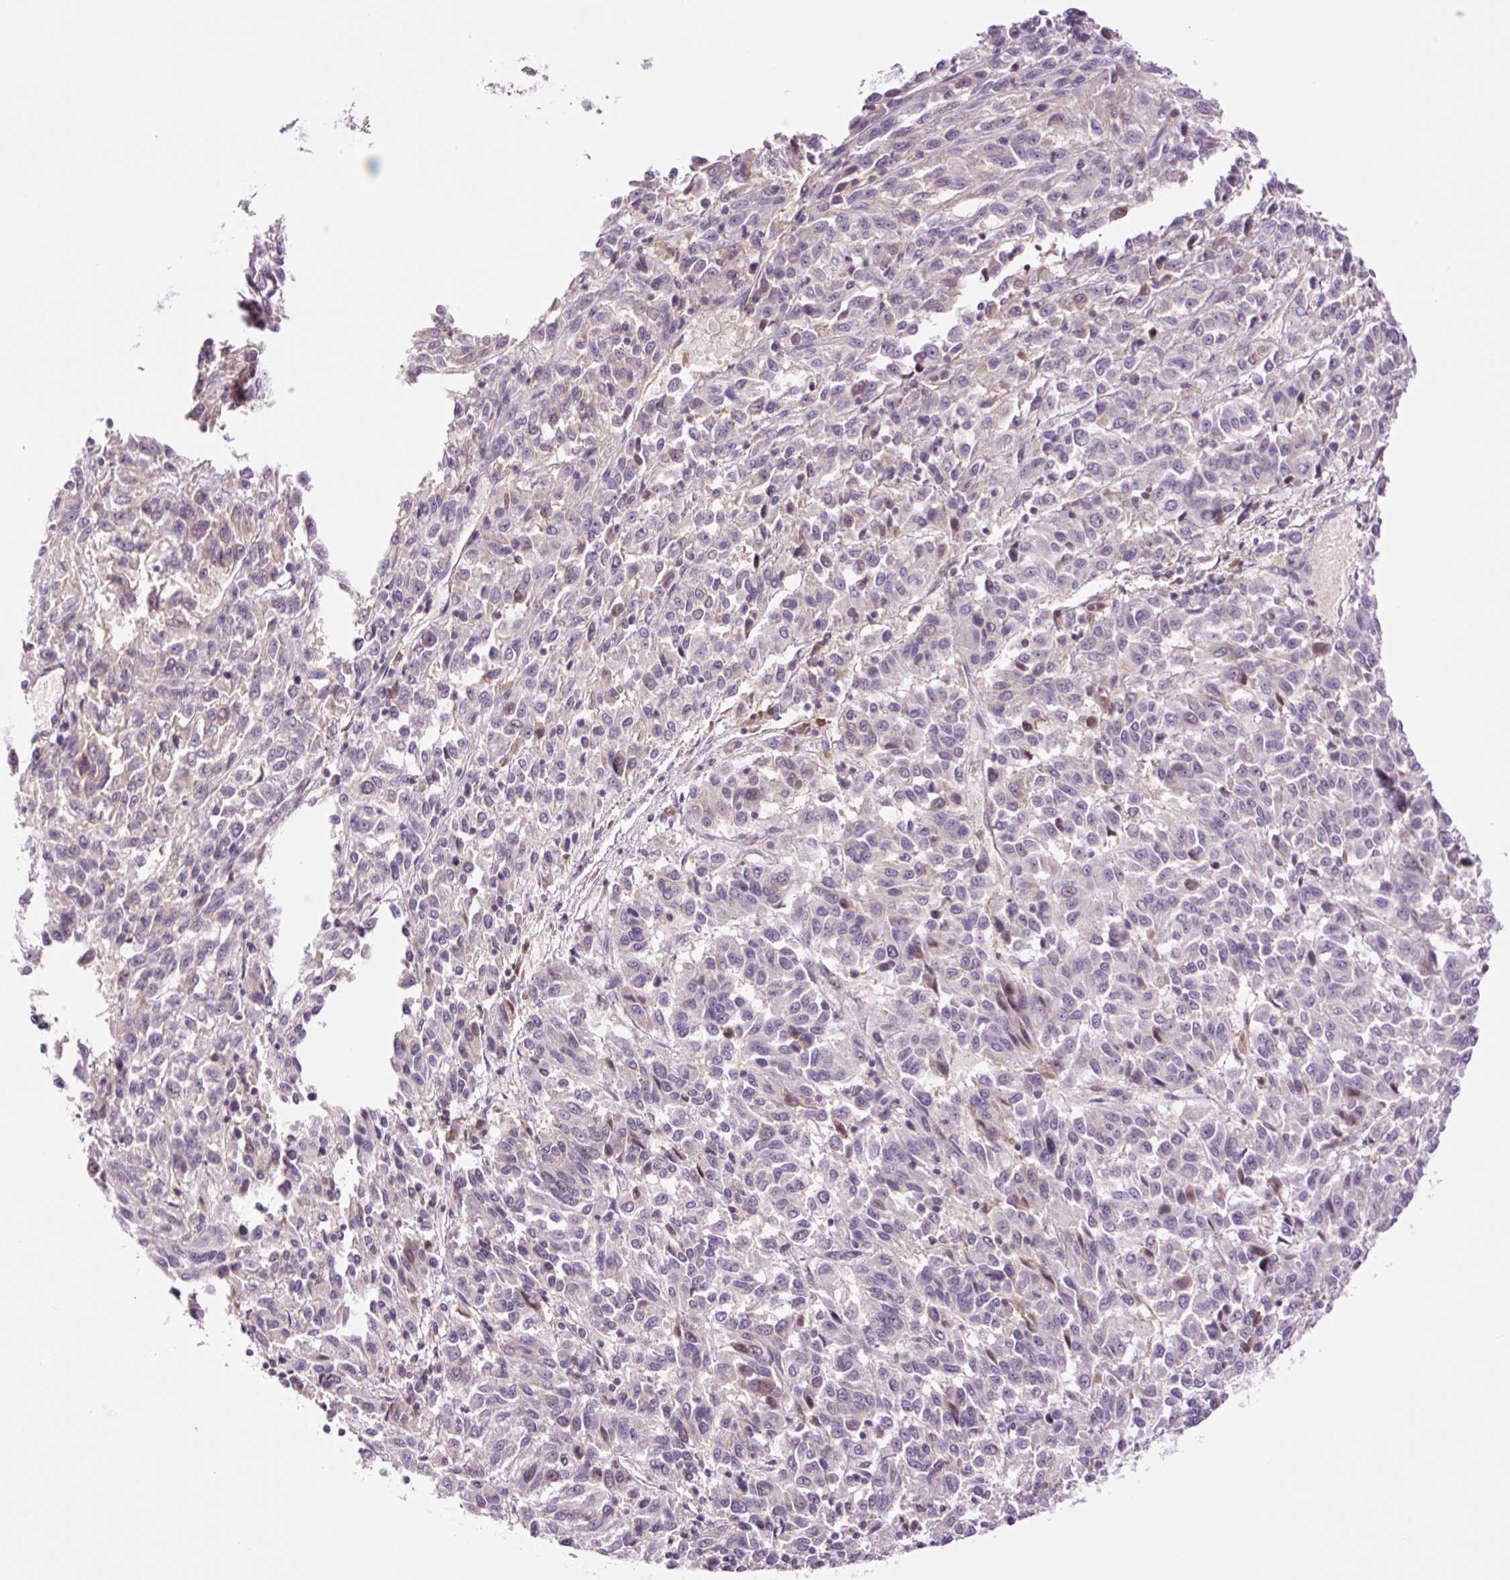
{"staining": {"intensity": "negative", "quantity": "none", "location": "none"}, "tissue": "melanoma", "cell_type": "Tumor cells", "image_type": "cancer", "snomed": [{"axis": "morphology", "description": "Malignant melanoma, Metastatic site"}, {"axis": "topography", "description": "Lung"}], "caption": "Immunohistochemical staining of human malignant melanoma (metastatic site) demonstrates no significant staining in tumor cells.", "gene": "DPPA4", "patient": {"sex": "male", "age": 64}}